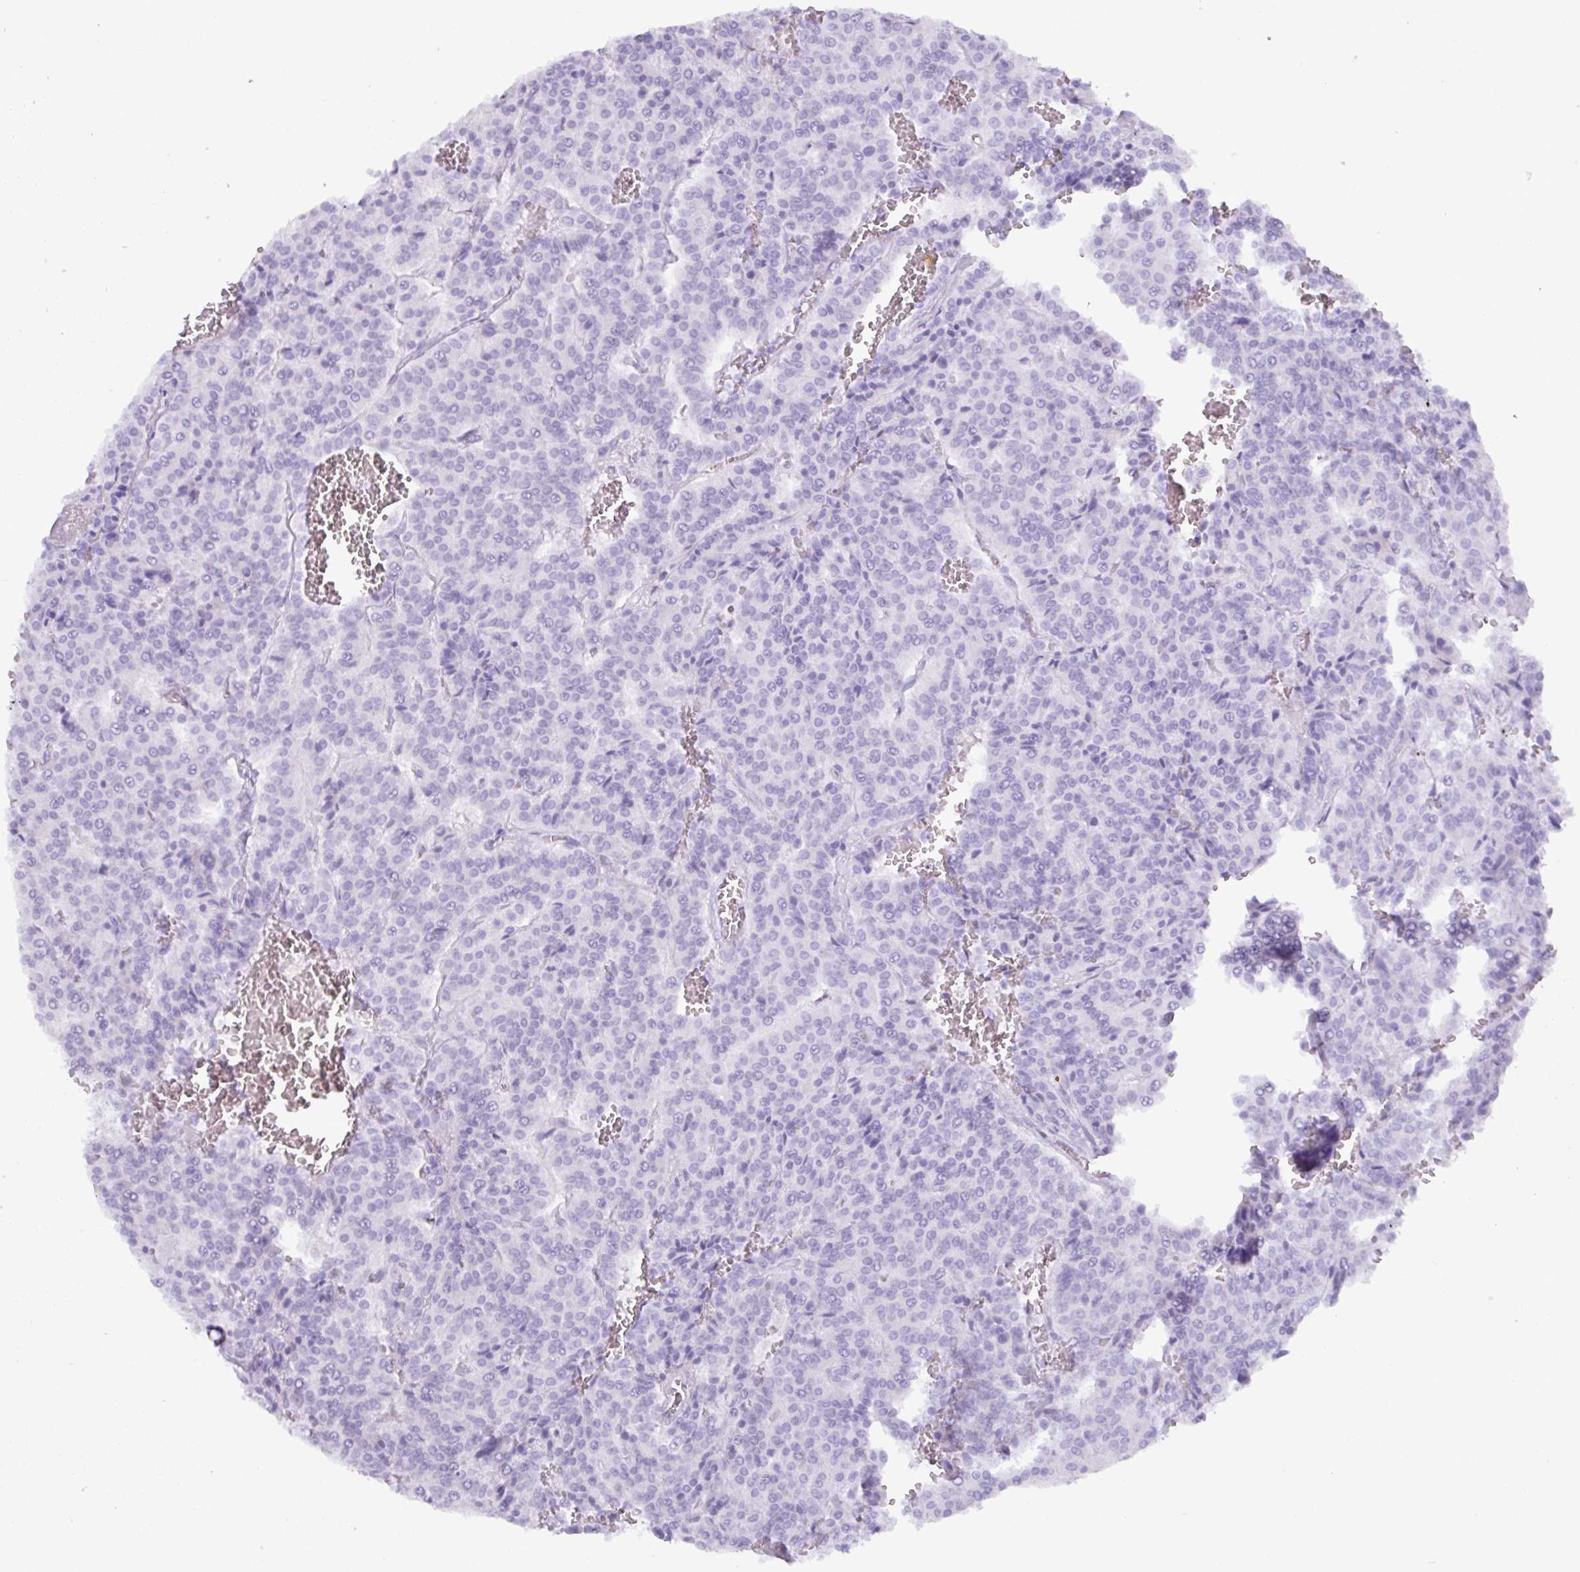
{"staining": {"intensity": "negative", "quantity": "none", "location": "none"}, "tissue": "carcinoid", "cell_type": "Tumor cells", "image_type": "cancer", "snomed": [{"axis": "morphology", "description": "Carcinoid, malignant, NOS"}, {"axis": "topography", "description": "Lung"}], "caption": "This is an immunohistochemistry (IHC) histopathology image of human carcinoid. There is no expression in tumor cells.", "gene": "C4orf33", "patient": {"sex": "male", "age": 70}}